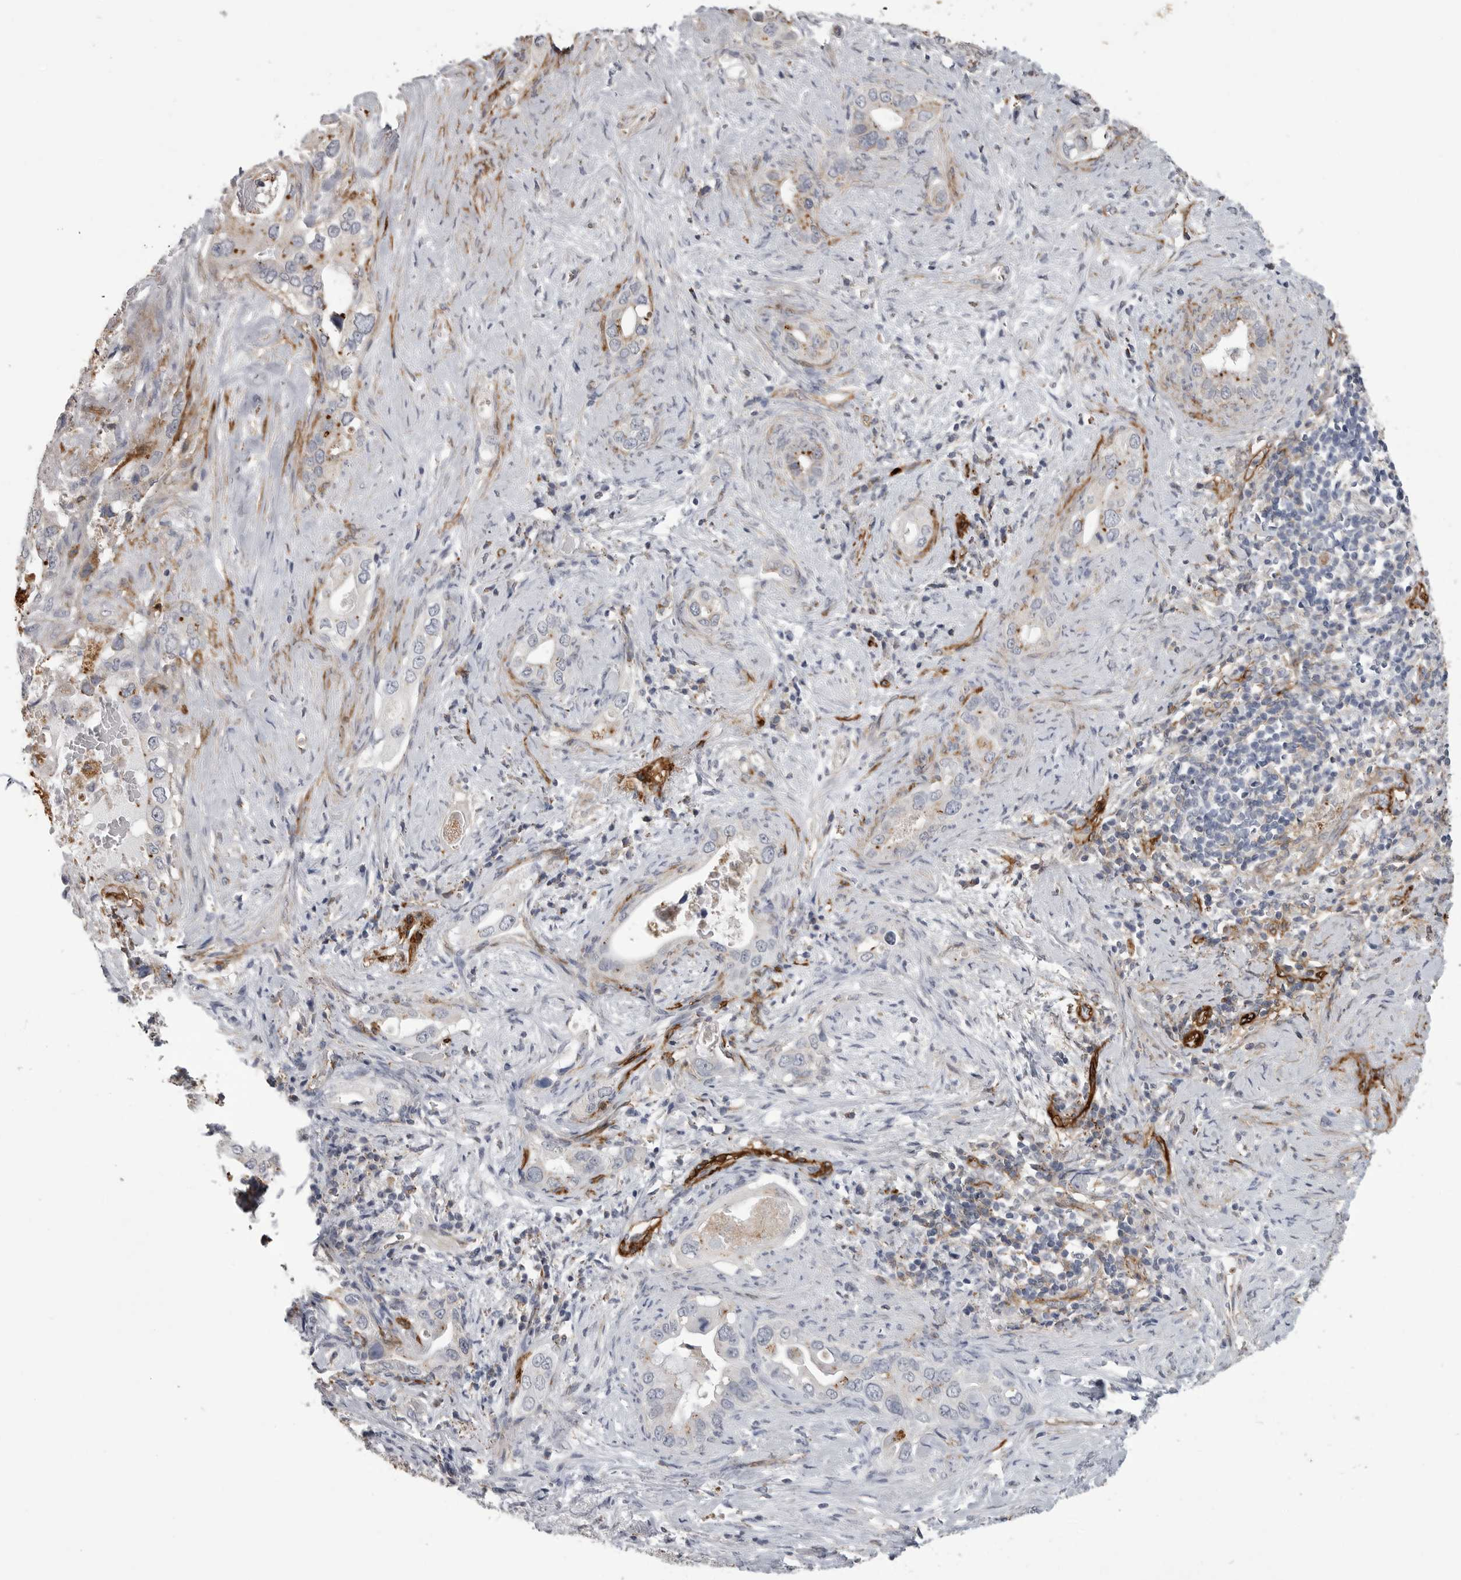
{"staining": {"intensity": "weak", "quantity": "<25%", "location": "cytoplasmic/membranous"}, "tissue": "pancreatic cancer", "cell_type": "Tumor cells", "image_type": "cancer", "snomed": [{"axis": "morphology", "description": "Inflammation, NOS"}, {"axis": "morphology", "description": "Adenocarcinoma, NOS"}, {"axis": "topography", "description": "Pancreas"}], "caption": "An image of human pancreatic adenocarcinoma is negative for staining in tumor cells.", "gene": "AOC3", "patient": {"sex": "female", "age": 56}}